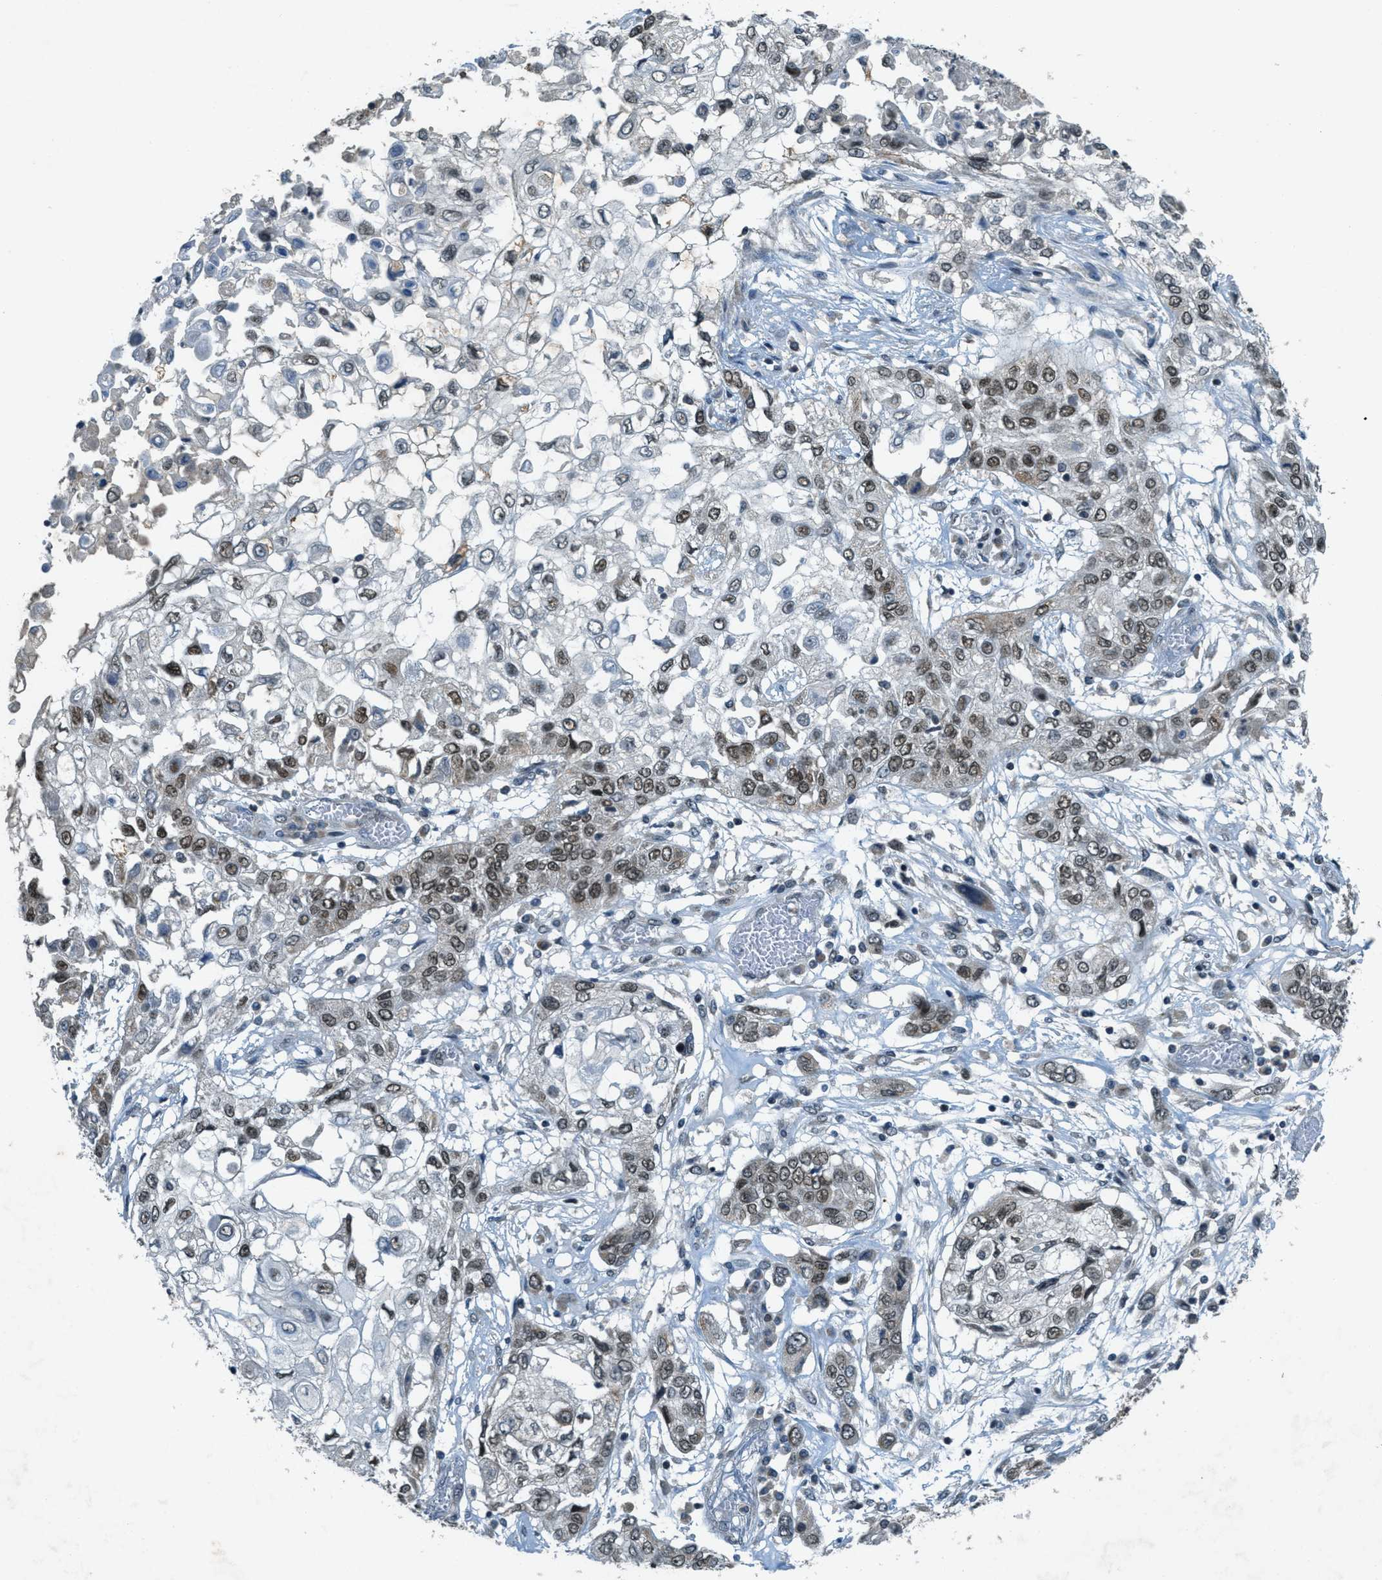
{"staining": {"intensity": "moderate", "quantity": ">75%", "location": "nuclear"}, "tissue": "lung cancer", "cell_type": "Tumor cells", "image_type": "cancer", "snomed": [{"axis": "morphology", "description": "Squamous cell carcinoma, NOS"}, {"axis": "topography", "description": "Lung"}], "caption": "High-power microscopy captured an immunohistochemistry (IHC) micrograph of squamous cell carcinoma (lung), revealing moderate nuclear positivity in about >75% of tumor cells.", "gene": "TCF20", "patient": {"sex": "male", "age": 71}}